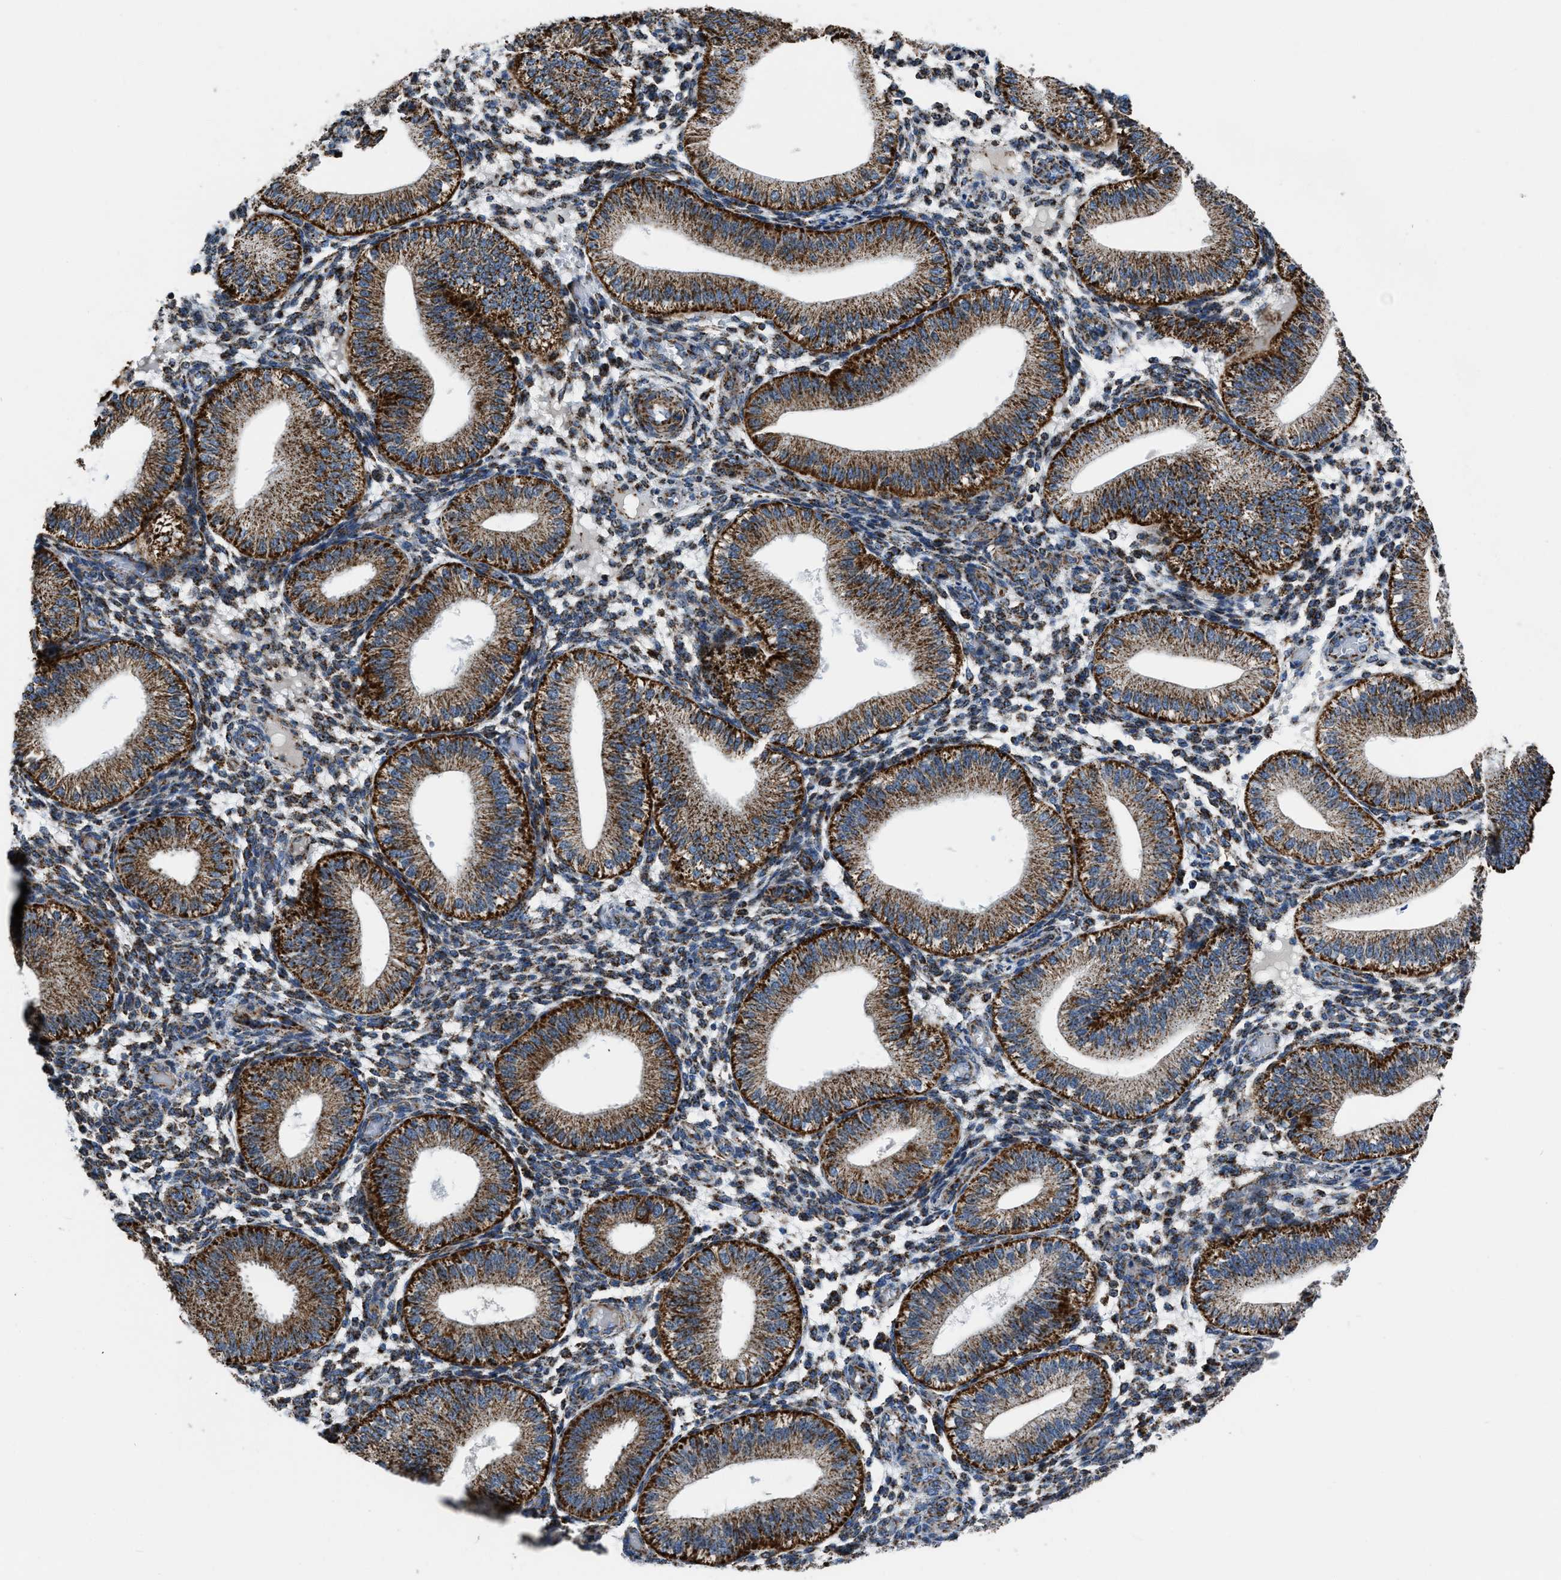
{"staining": {"intensity": "moderate", "quantity": ">75%", "location": "cytoplasmic/membranous"}, "tissue": "endometrium", "cell_type": "Cells in endometrial stroma", "image_type": "normal", "snomed": [{"axis": "morphology", "description": "Normal tissue, NOS"}, {"axis": "topography", "description": "Endometrium"}], "caption": "Immunohistochemistry (IHC) (DAB) staining of benign human endometrium reveals moderate cytoplasmic/membranous protein positivity in approximately >75% of cells in endometrial stroma.", "gene": "NSD3", "patient": {"sex": "female", "age": 39}}